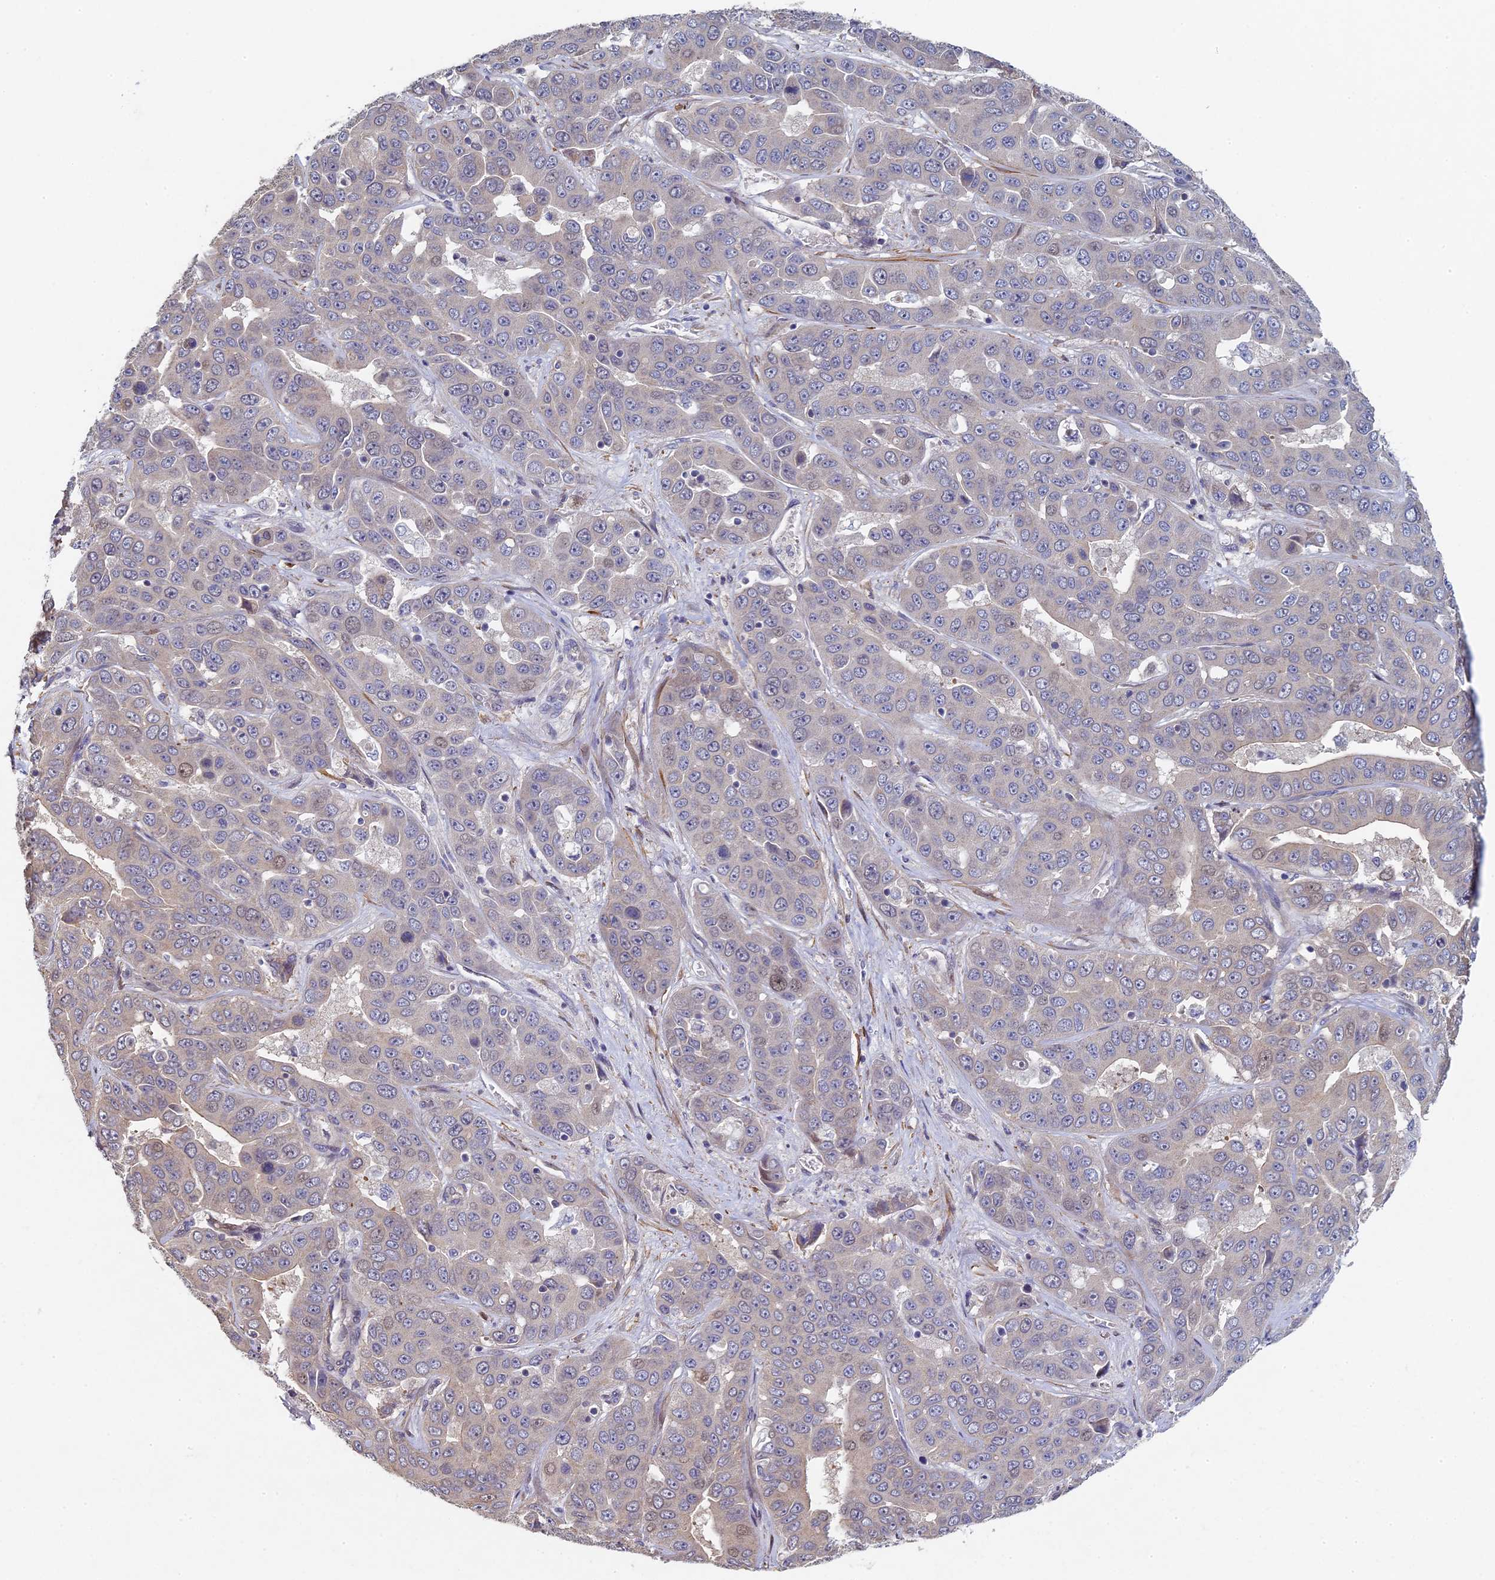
{"staining": {"intensity": "weak", "quantity": "<25%", "location": "cytoplasmic/membranous"}, "tissue": "liver cancer", "cell_type": "Tumor cells", "image_type": "cancer", "snomed": [{"axis": "morphology", "description": "Cholangiocarcinoma"}, {"axis": "topography", "description": "Liver"}], "caption": "Liver cancer (cholangiocarcinoma) stained for a protein using immunohistochemistry (IHC) demonstrates no staining tumor cells.", "gene": "DIXDC1", "patient": {"sex": "female", "age": 52}}